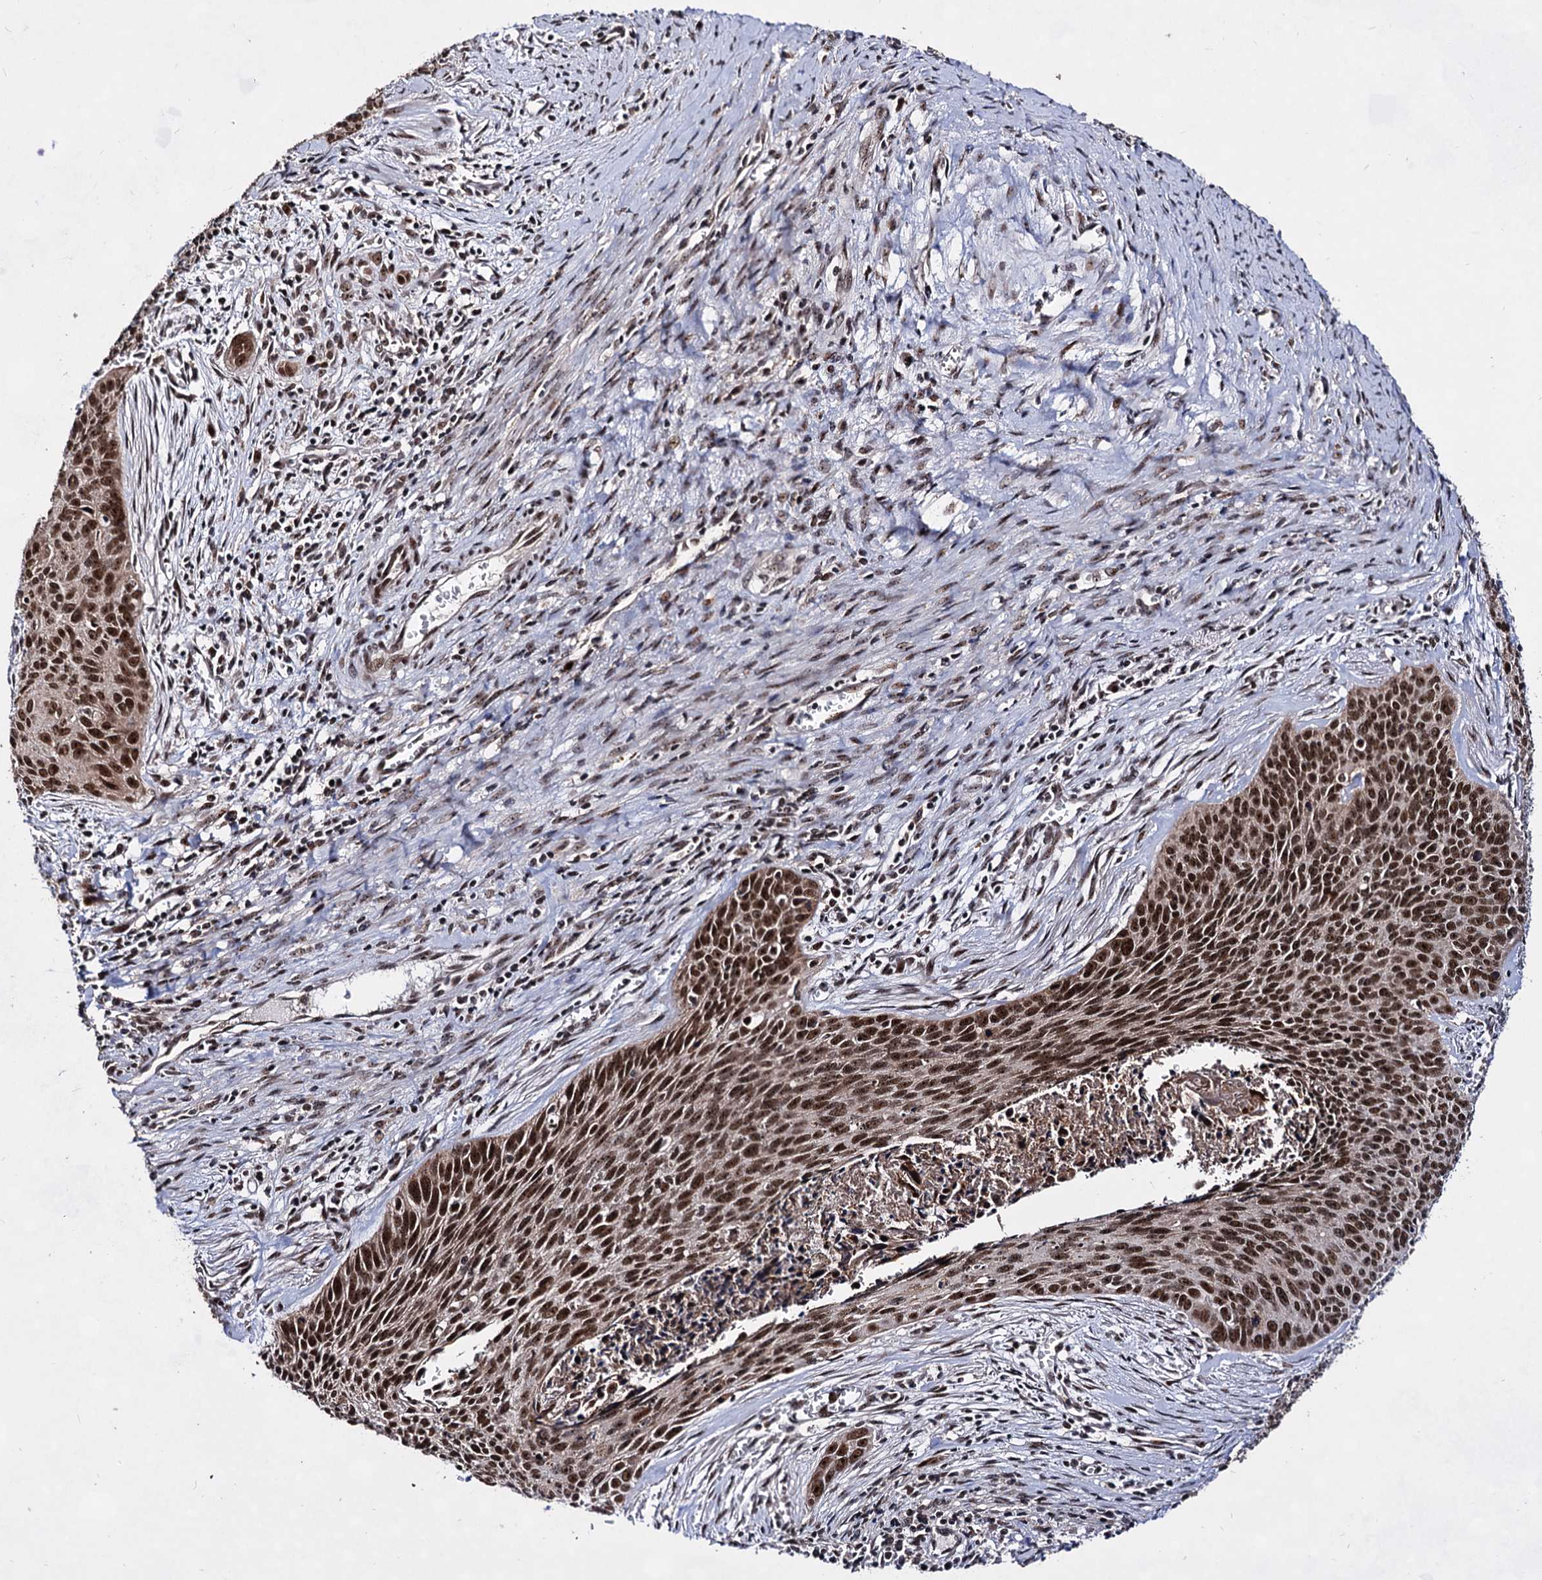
{"staining": {"intensity": "strong", "quantity": ">75%", "location": "nuclear"}, "tissue": "cervical cancer", "cell_type": "Tumor cells", "image_type": "cancer", "snomed": [{"axis": "morphology", "description": "Squamous cell carcinoma, NOS"}, {"axis": "topography", "description": "Cervix"}], "caption": "Protein positivity by immunohistochemistry (IHC) displays strong nuclear positivity in approximately >75% of tumor cells in cervical cancer (squamous cell carcinoma).", "gene": "EXOSC10", "patient": {"sex": "female", "age": 55}}